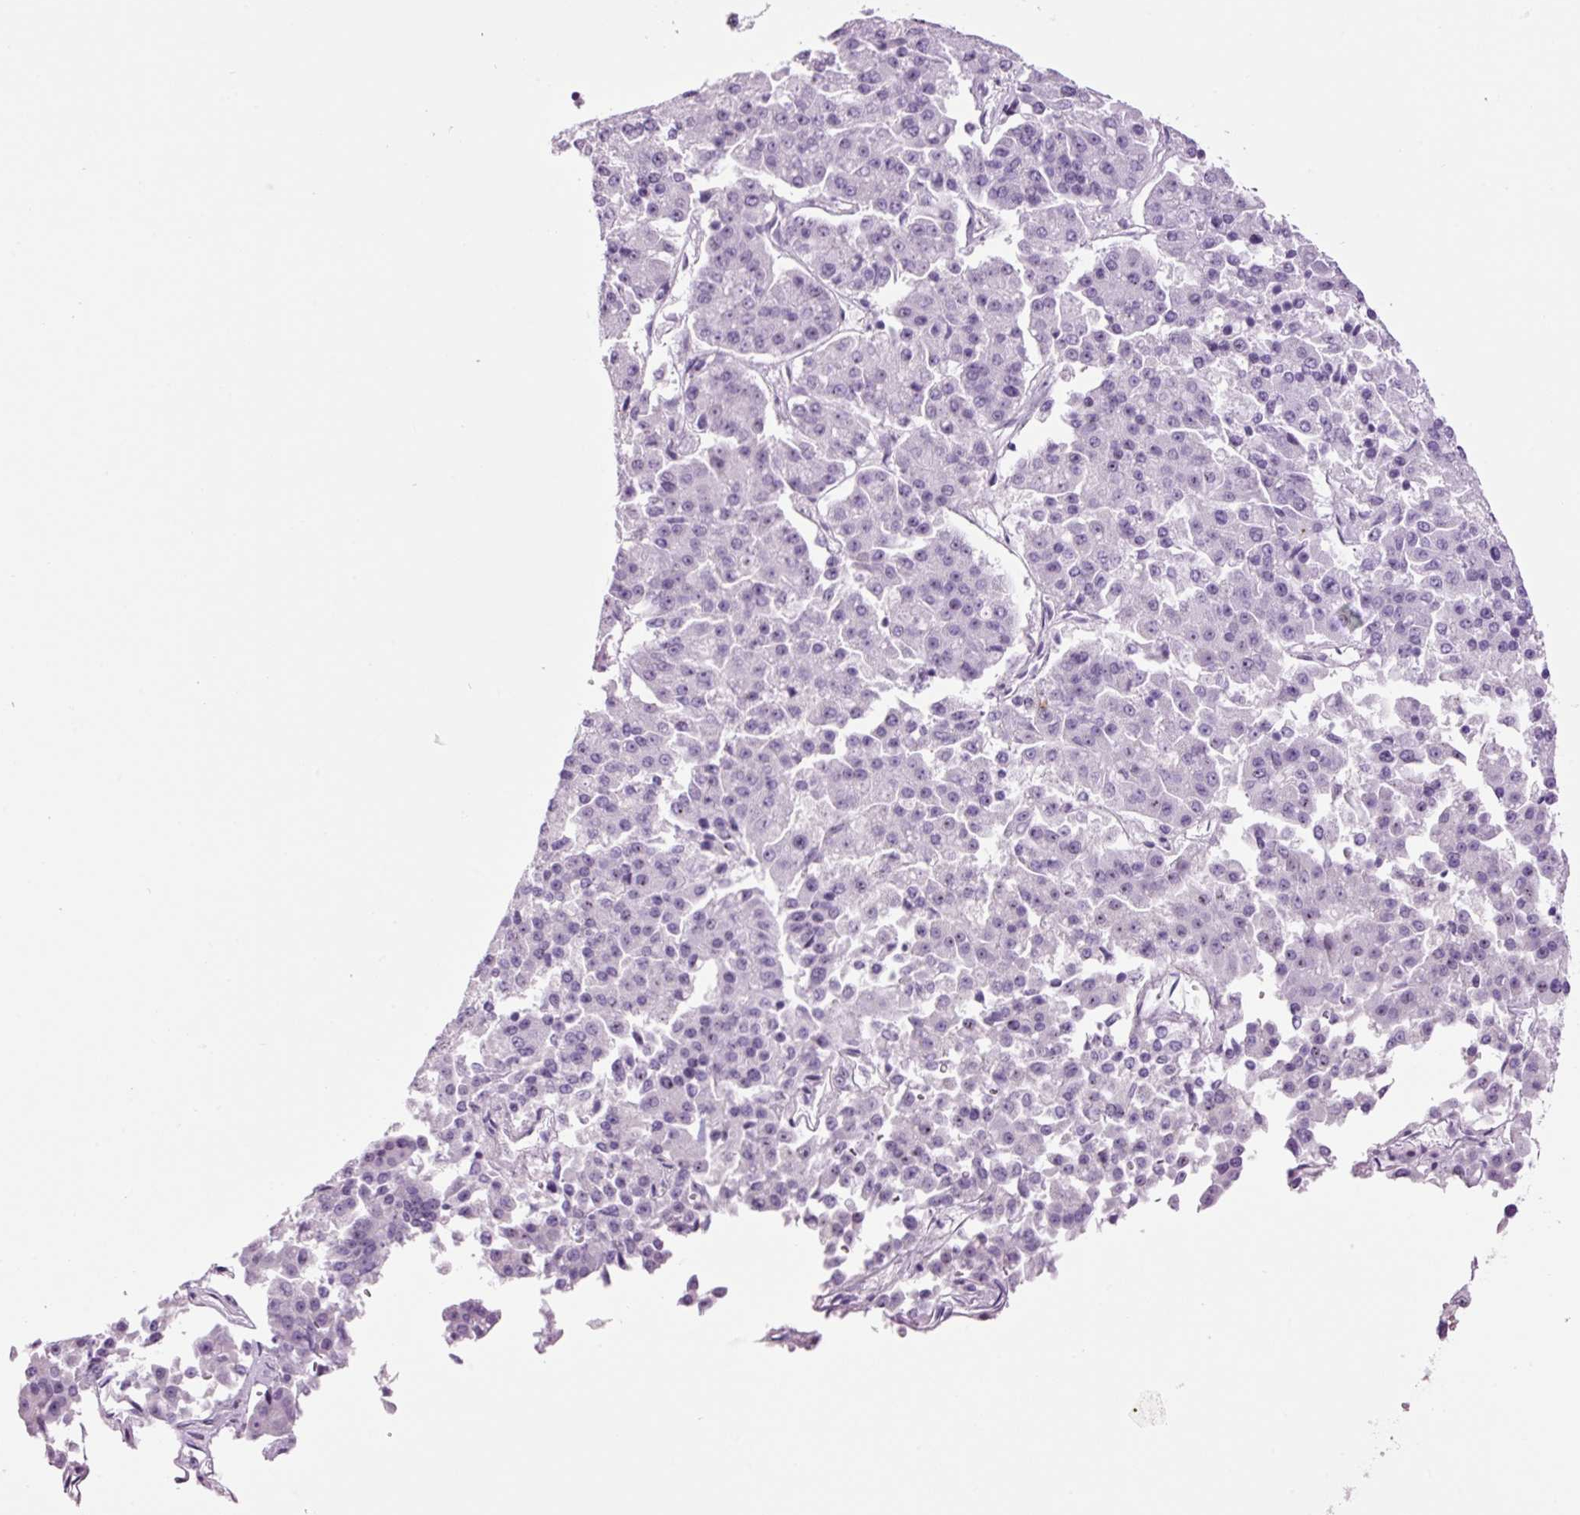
{"staining": {"intensity": "negative", "quantity": "none", "location": "none"}, "tissue": "pancreatic cancer", "cell_type": "Tumor cells", "image_type": "cancer", "snomed": [{"axis": "morphology", "description": "Adenocarcinoma, NOS"}, {"axis": "topography", "description": "Pancreas"}], "caption": "IHC of human adenocarcinoma (pancreatic) reveals no positivity in tumor cells.", "gene": "KLF1", "patient": {"sex": "male", "age": 50}}